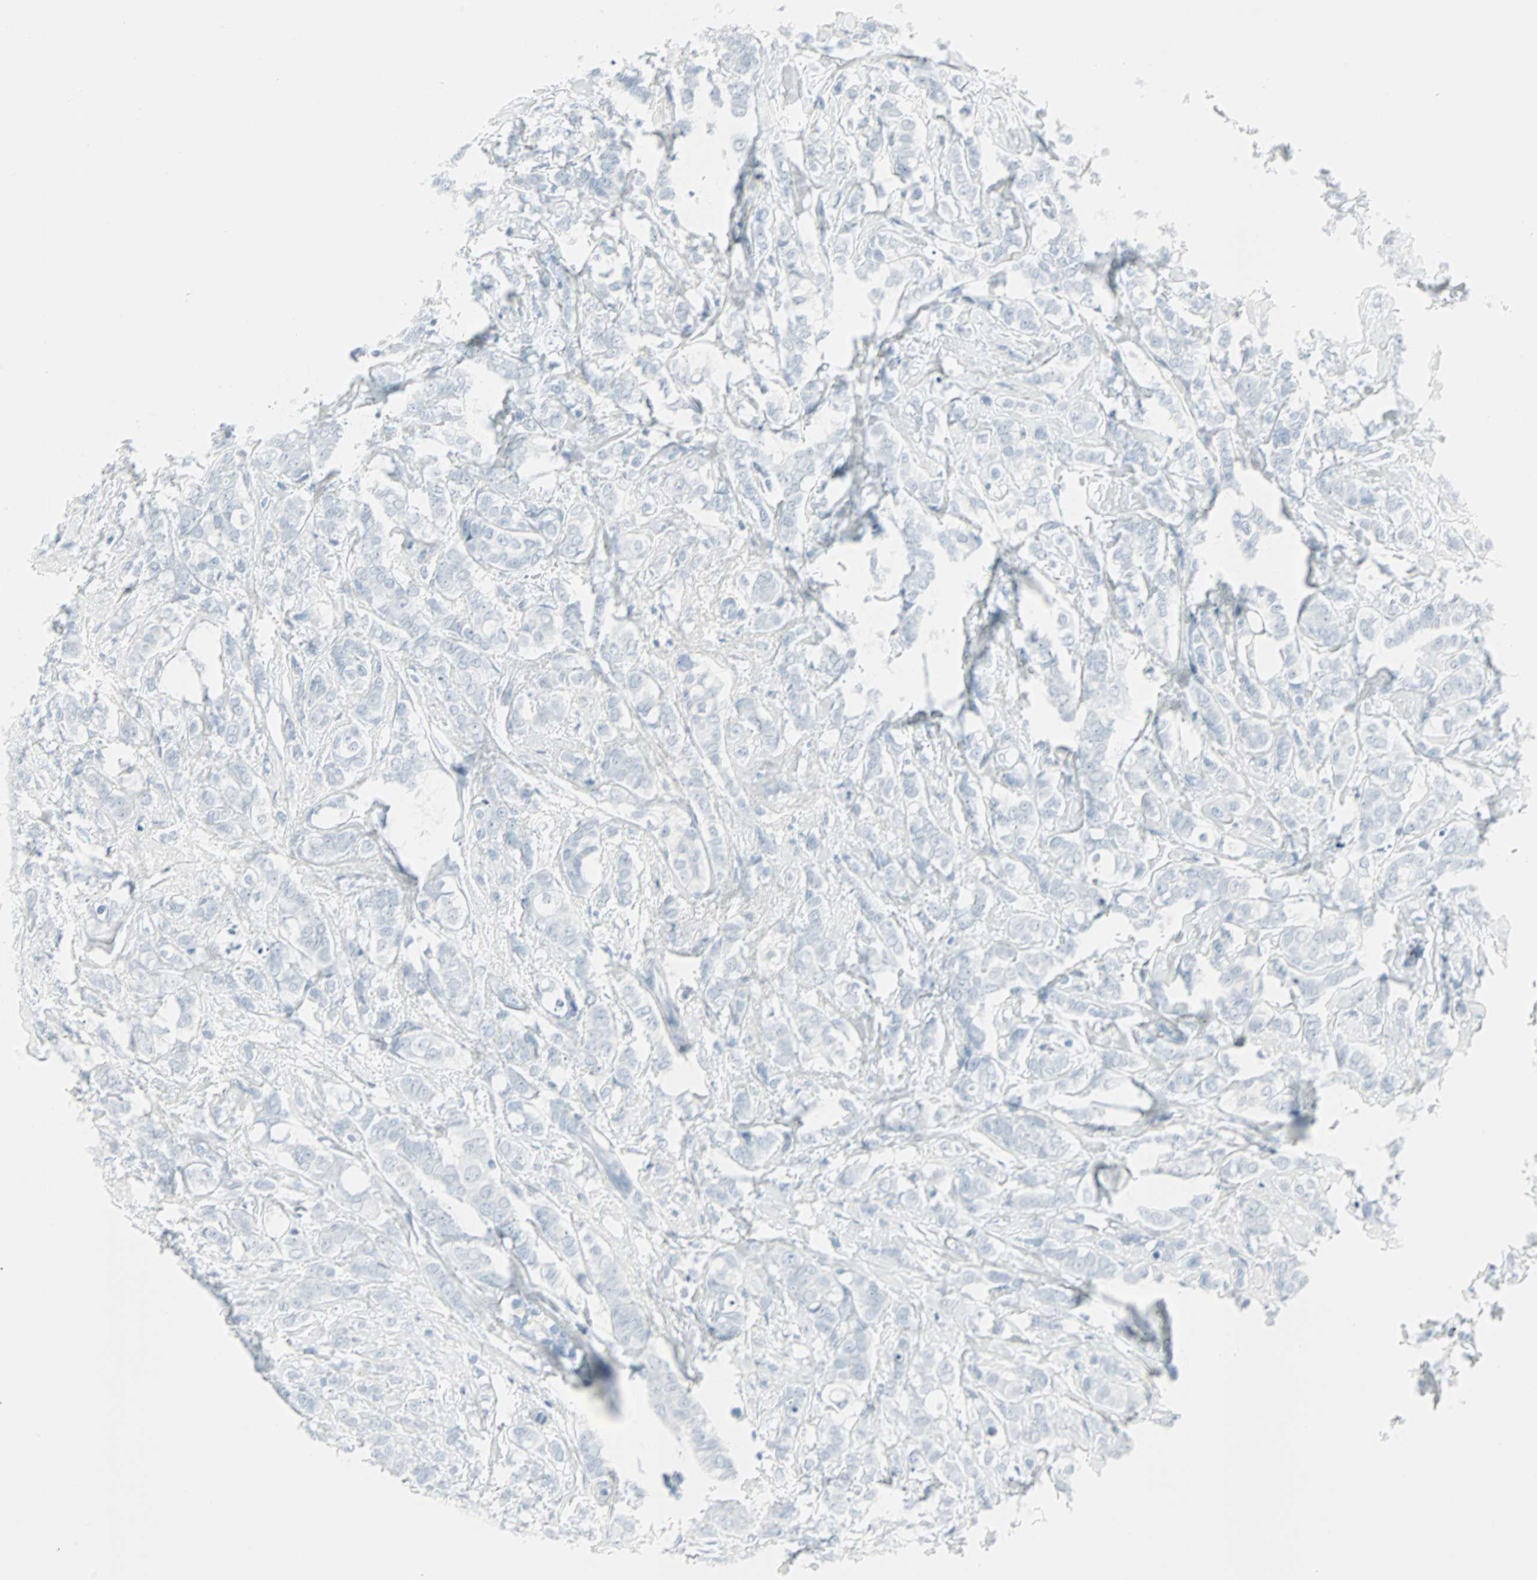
{"staining": {"intensity": "negative", "quantity": "none", "location": "none"}, "tissue": "breast cancer", "cell_type": "Tumor cells", "image_type": "cancer", "snomed": [{"axis": "morphology", "description": "Lobular carcinoma"}, {"axis": "topography", "description": "Breast"}], "caption": "There is no significant expression in tumor cells of lobular carcinoma (breast).", "gene": "LANCL3", "patient": {"sex": "female", "age": 60}}